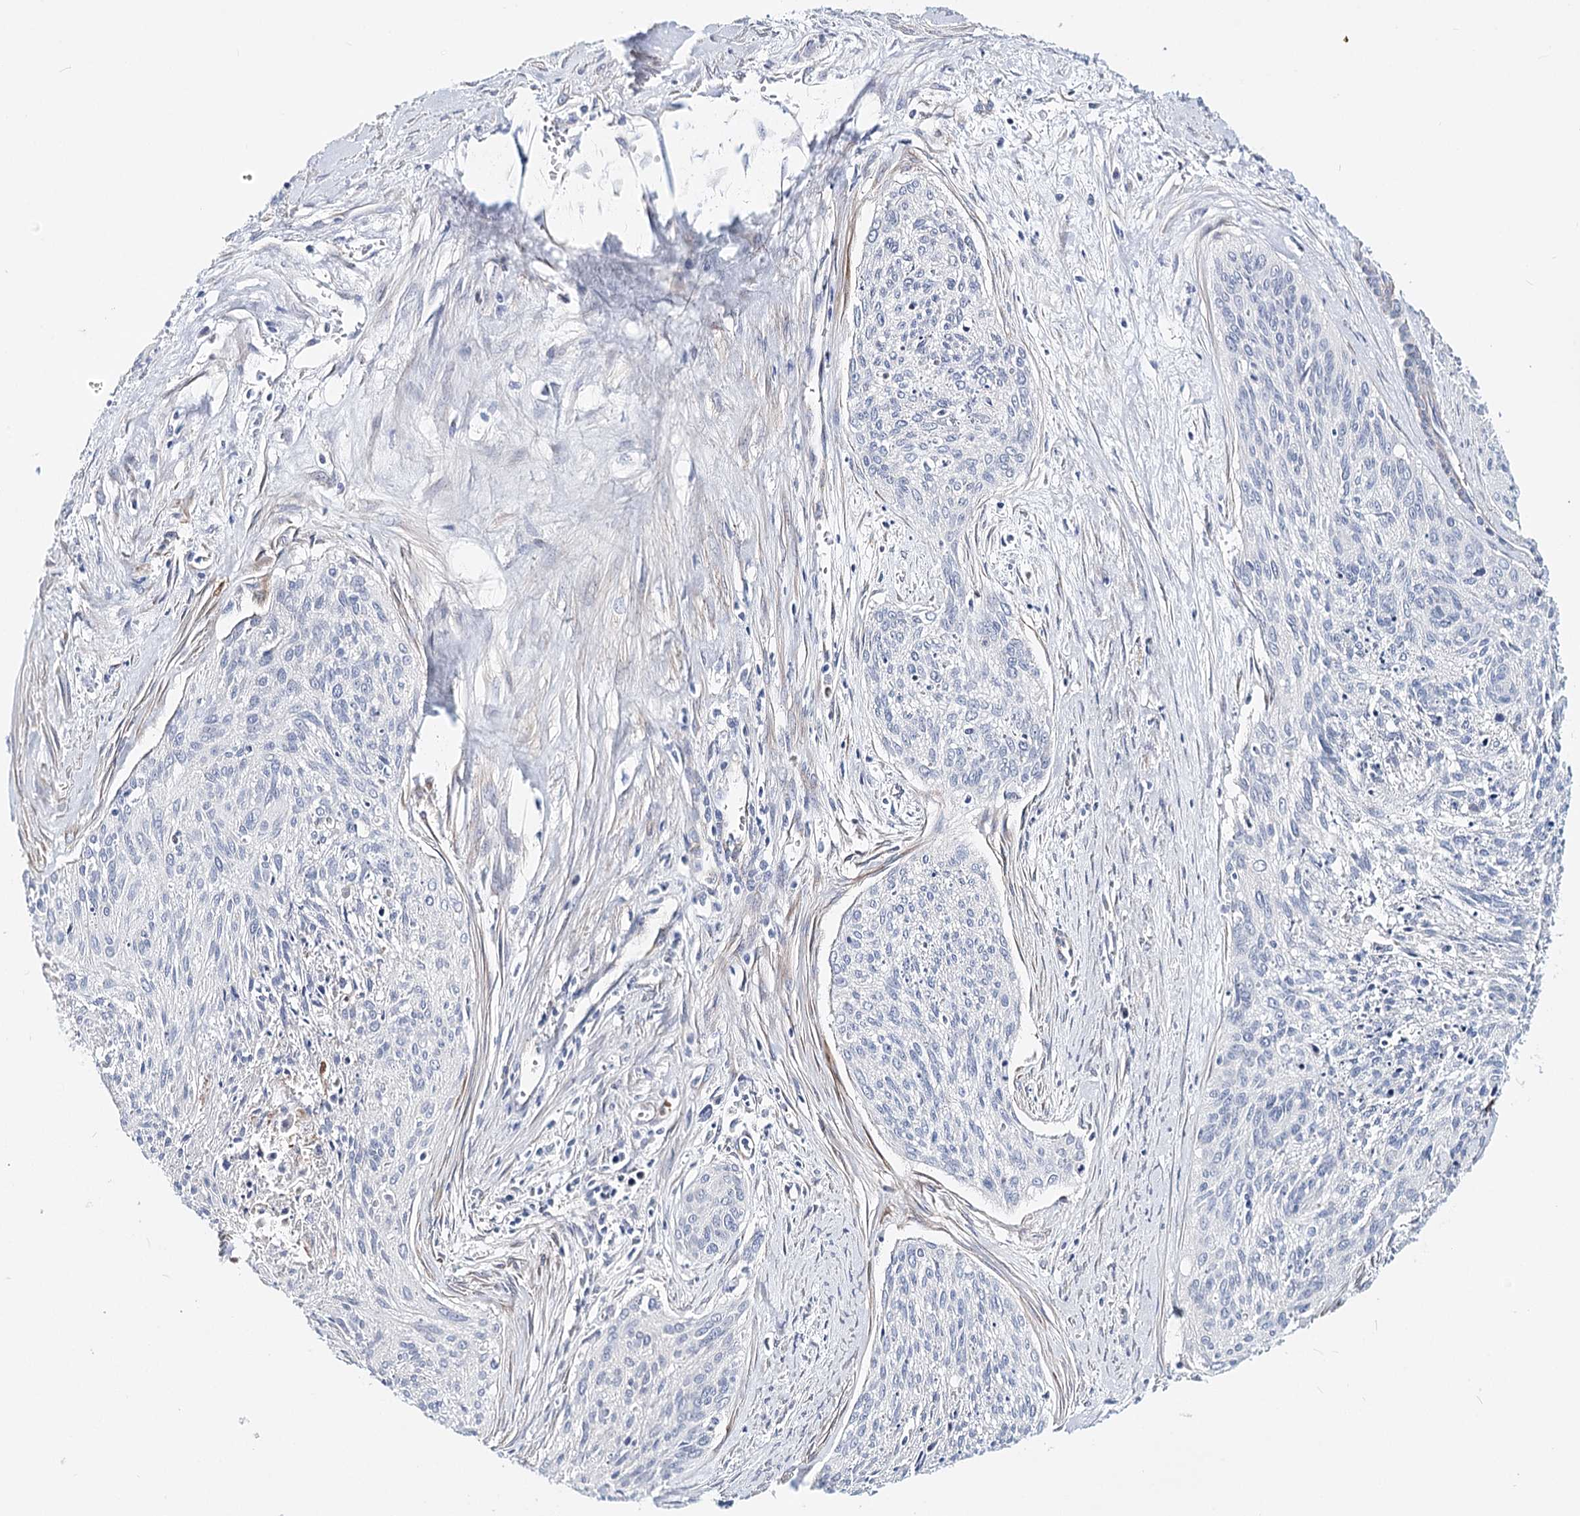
{"staining": {"intensity": "negative", "quantity": "none", "location": "none"}, "tissue": "cervical cancer", "cell_type": "Tumor cells", "image_type": "cancer", "snomed": [{"axis": "morphology", "description": "Squamous cell carcinoma, NOS"}, {"axis": "topography", "description": "Cervix"}], "caption": "Tumor cells are negative for protein expression in human squamous cell carcinoma (cervical). The staining was performed using DAB to visualize the protein expression in brown, while the nuclei were stained in blue with hematoxylin (Magnification: 20x).", "gene": "TEX12", "patient": {"sex": "female", "age": 55}}